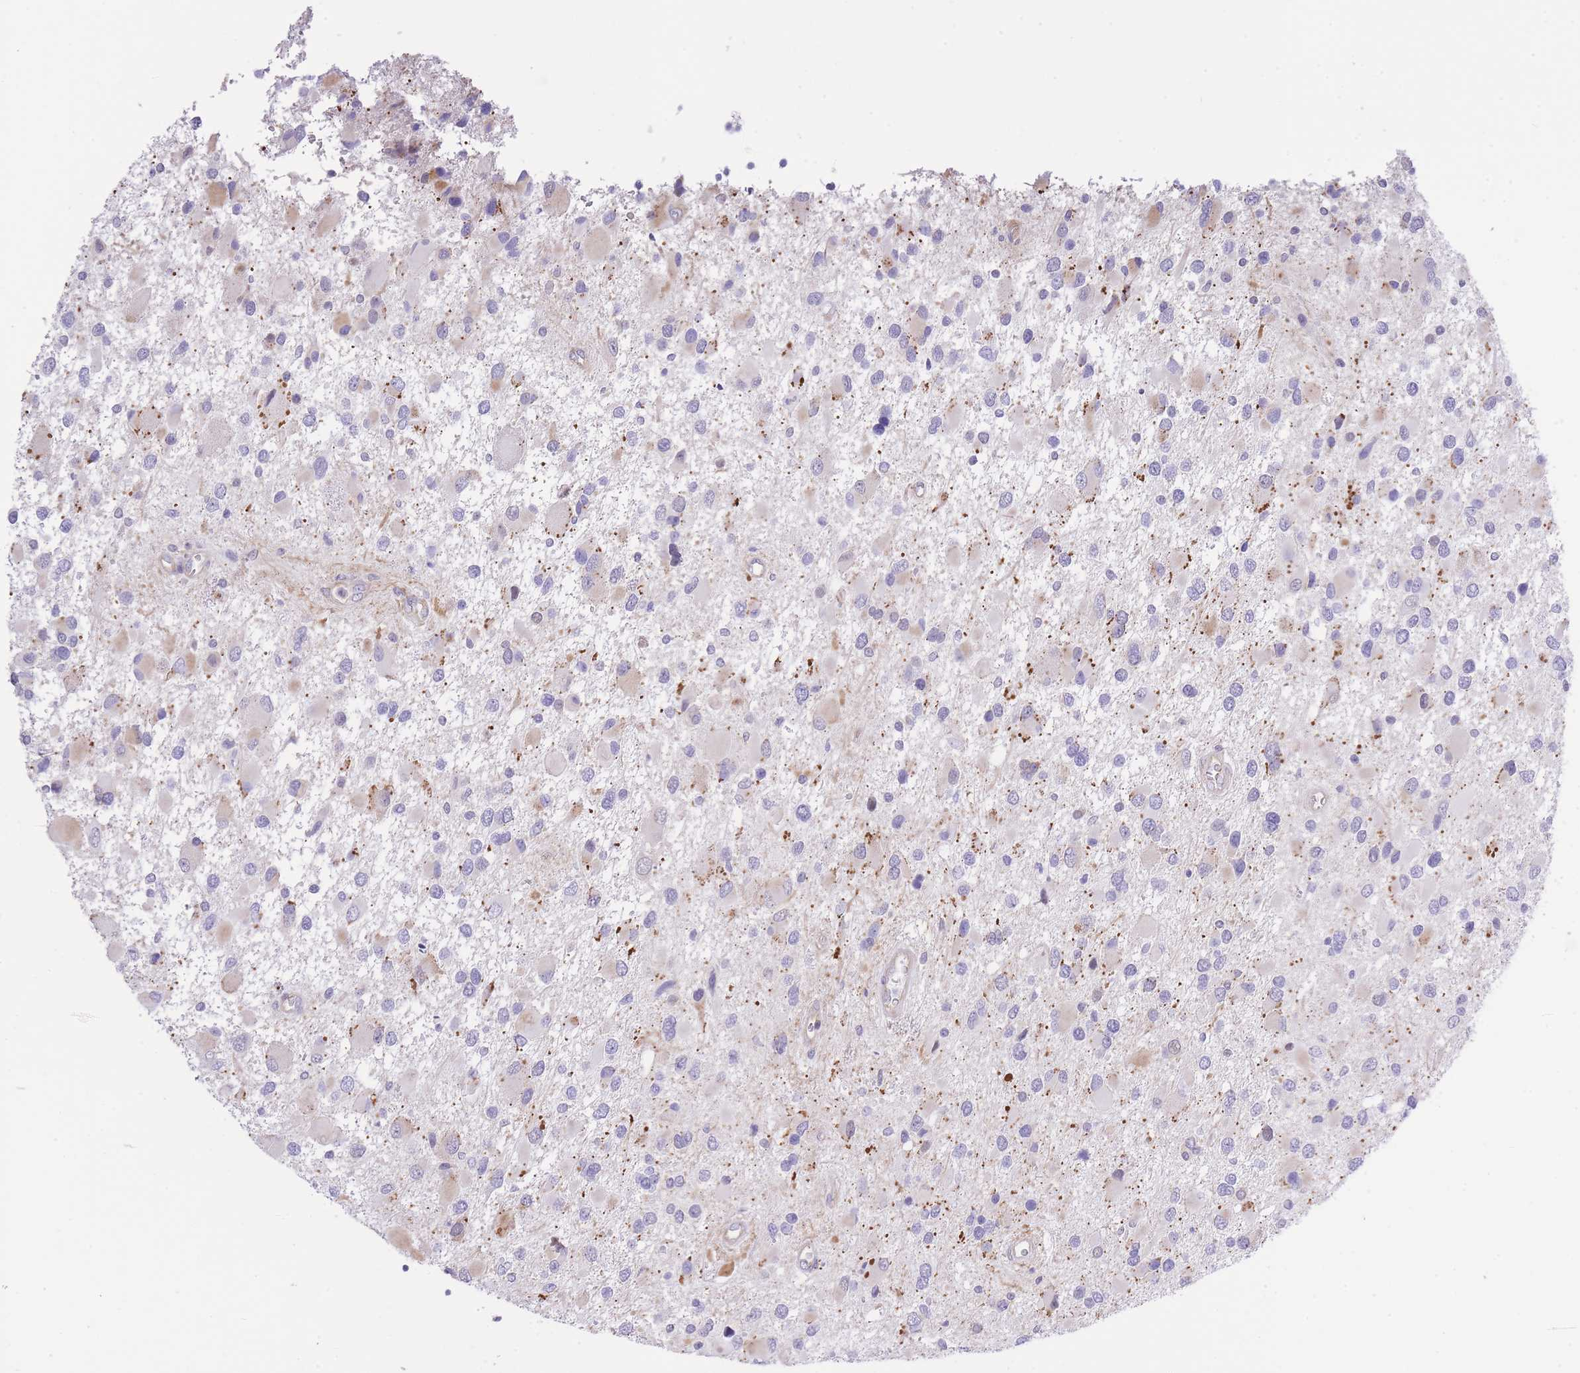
{"staining": {"intensity": "negative", "quantity": "none", "location": "none"}, "tissue": "glioma", "cell_type": "Tumor cells", "image_type": "cancer", "snomed": [{"axis": "morphology", "description": "Glioma, malignant, High grade"}, {"axis": "topography", "description": "Brain"}], "caption": "This is an immunohistochemistry (IHC) histopathology image of glioma. There is no positivity in tumor cells.", "gene": "MEIOSIN", "patient": {"sex": "male", "age": 53}}